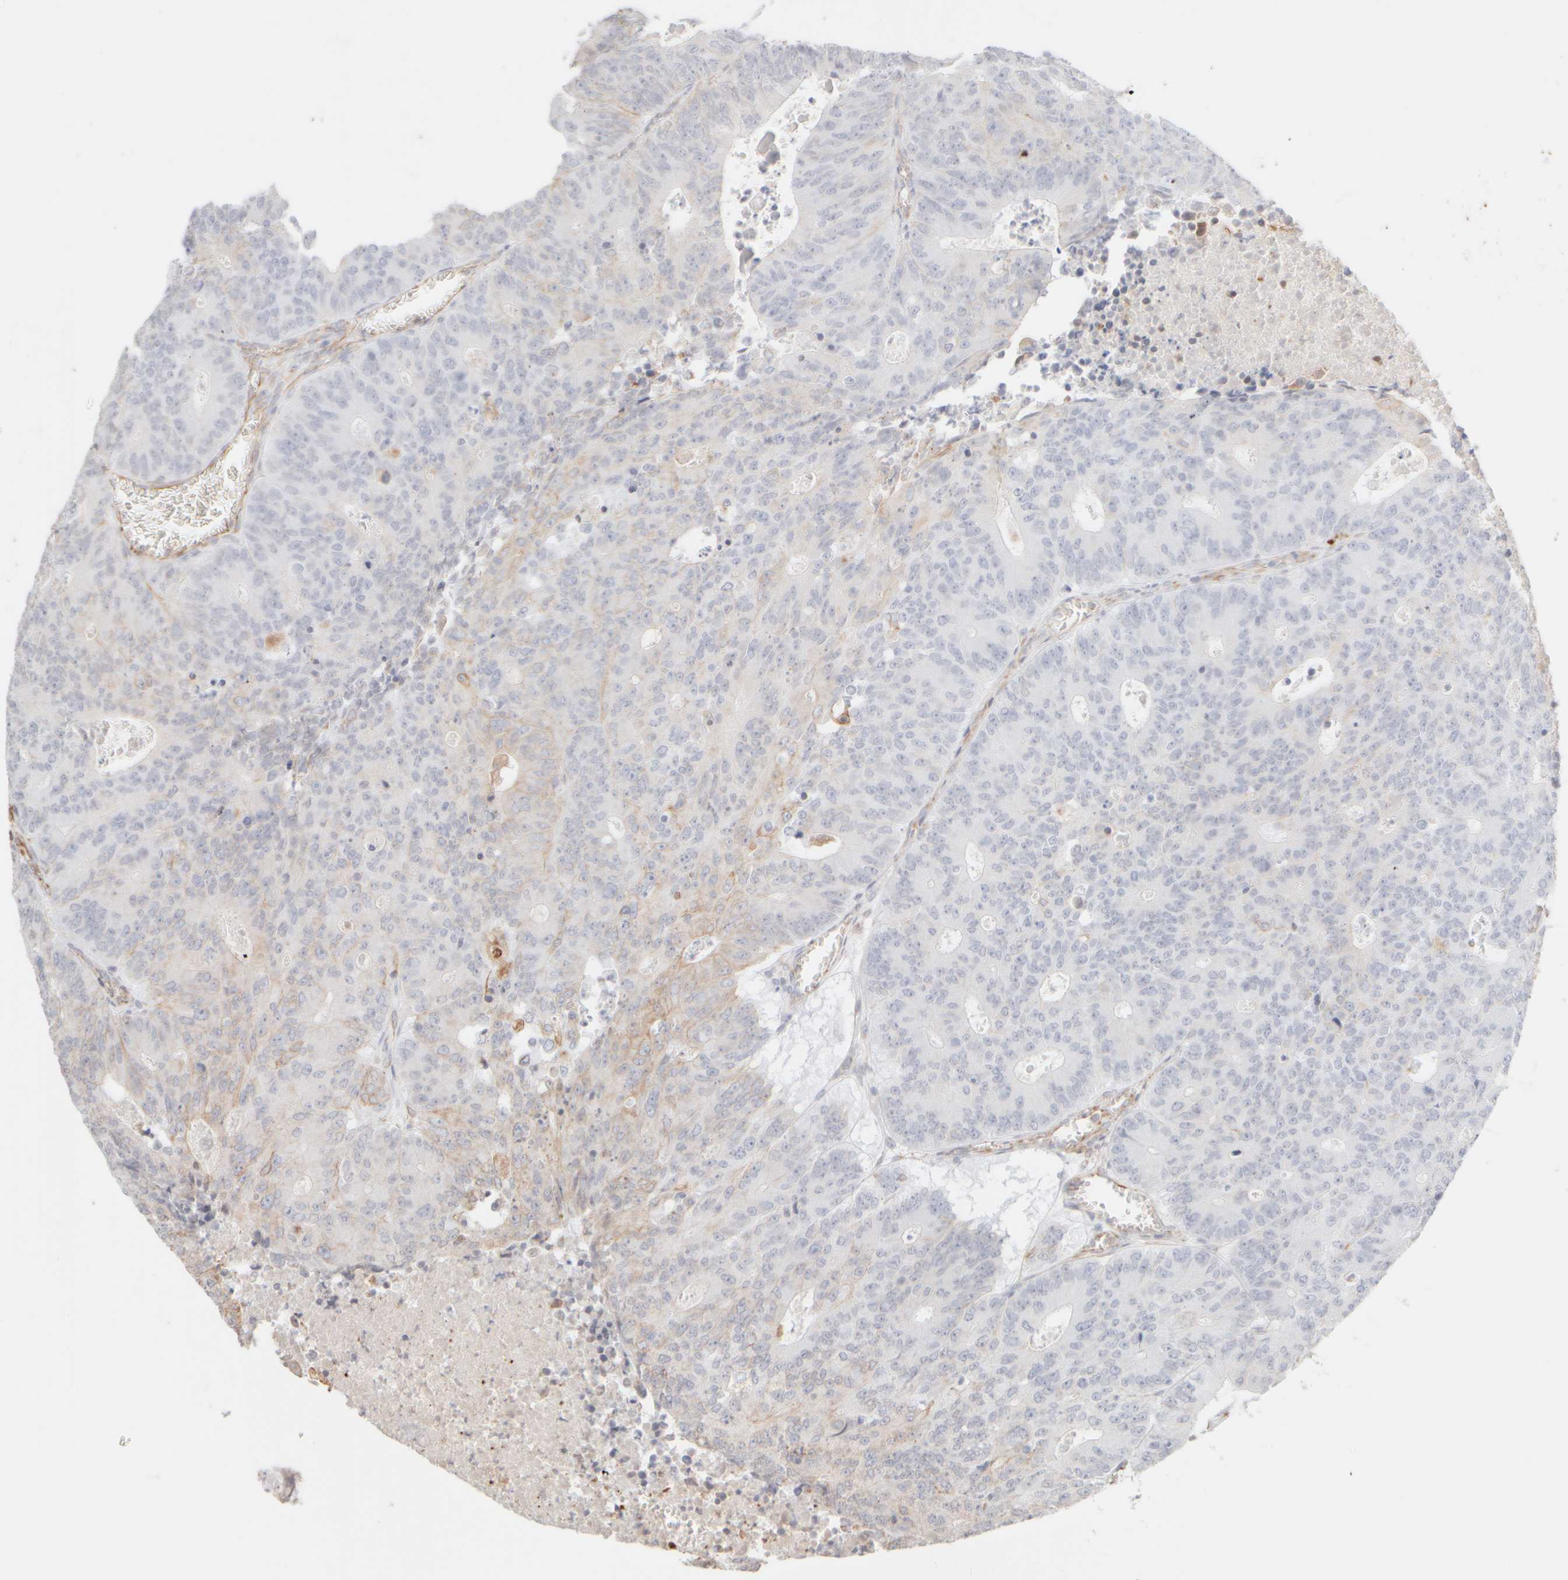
{"staining": {"intensity": "moderate", "quantity": "<25%", "location": "cytoplasmic/membranous"}, "tissue": "colorectal cancer", "cell_type": "Tumor cells", "image_type": "cancer", "snomed": [{"axis": "morphology", "description": "Adenocarcinoma, NOS"}, {"axis": "topography", "description": "Colon"}], "caption": "This histopathology image displays immunohistochemistry (IHC) staining of human colorectal cancer (adenocarcinoma), with low moderate cytoplasmic/membranous expression in approximately <25% of tumor cells.", "gene": "KRT15", "patient": {"sex": "male", "age": 87}}